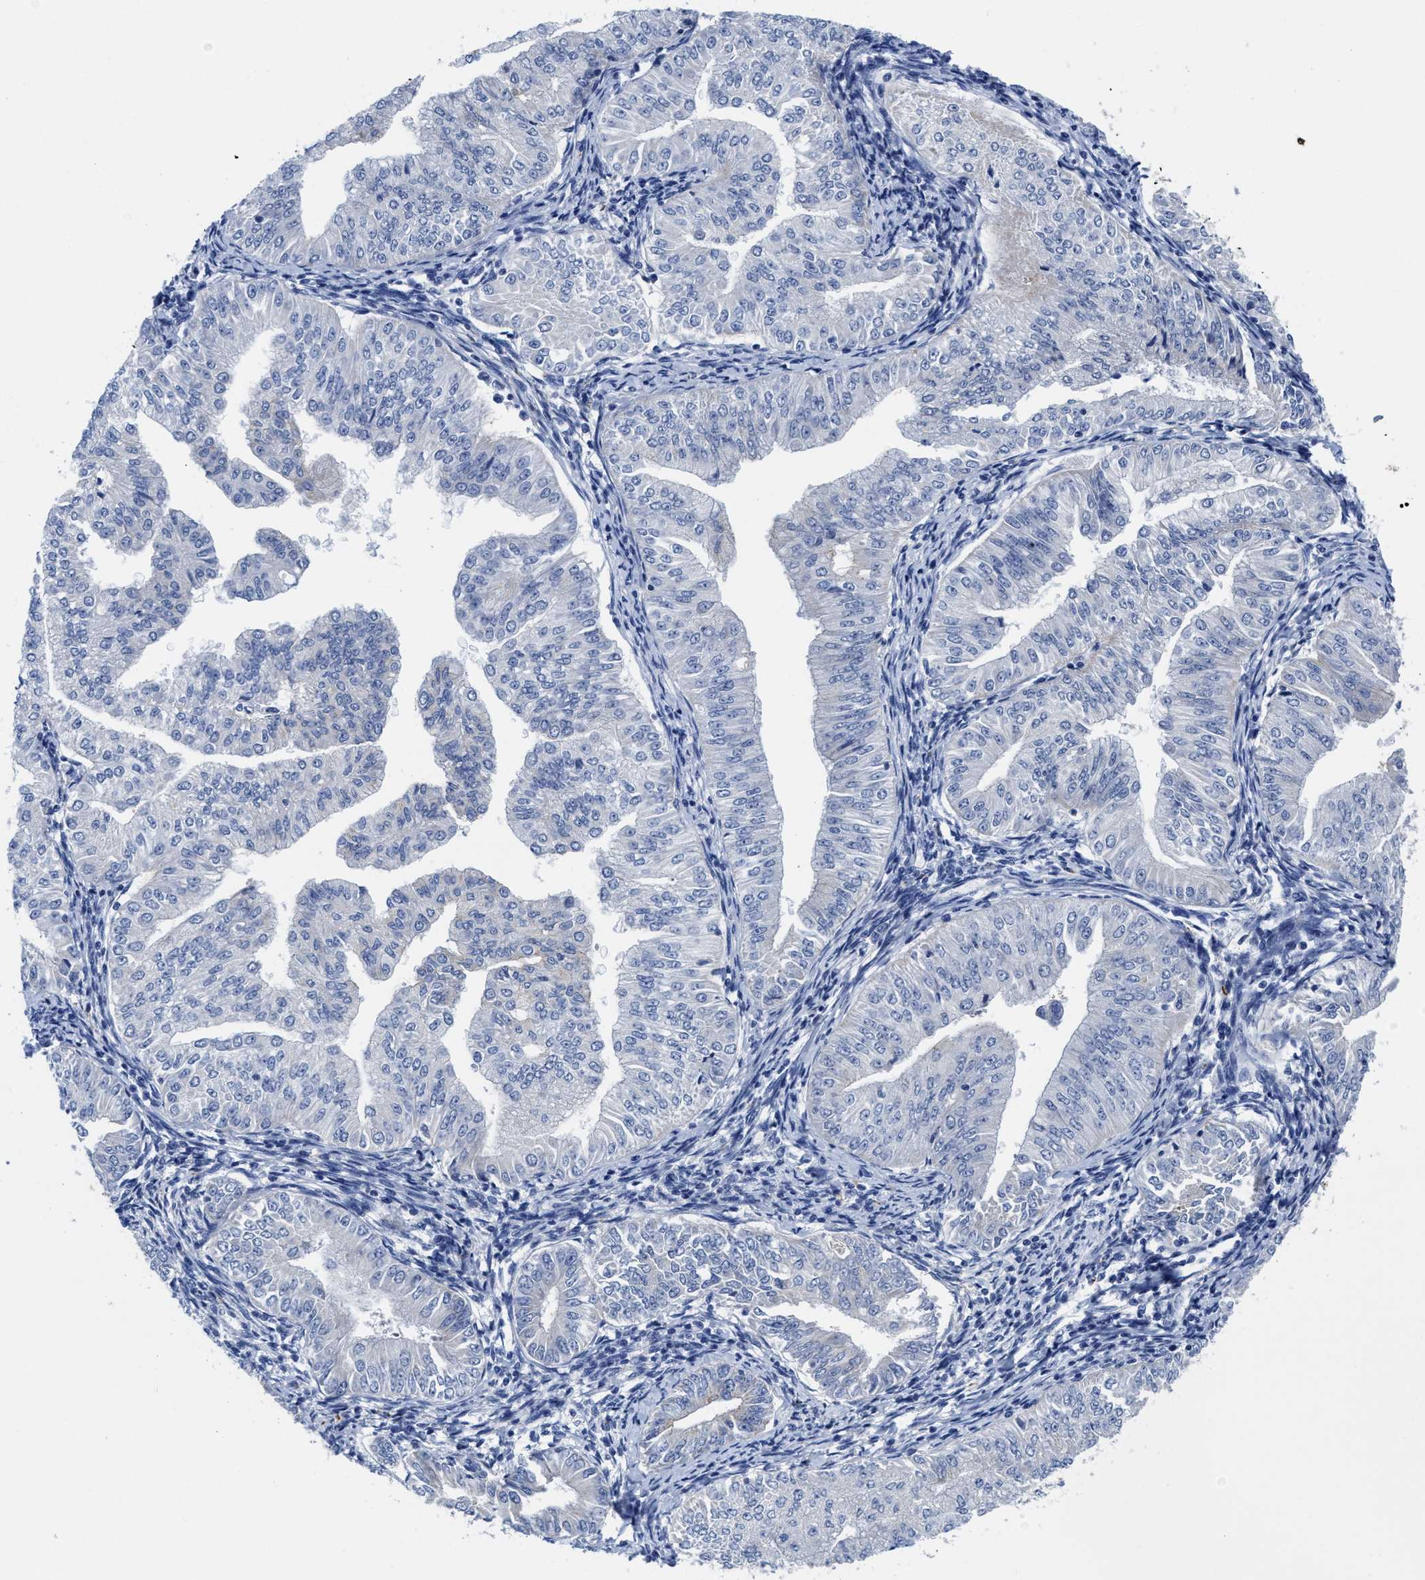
{"staining": {"intensity": "negative", "quantity": "none", "location": "none"}, "tissue": "endometrial cancer", "cell_type": "Tumor cells", "image_type": "cancer", "snomed": [{"axis": "morphology", "description": "Normal tissue, NOS"}, {"axis": "morphology", "description": "Adenocarcinoma, NOS"}, {"axis": "topography", "description": "Endometrium"}], "caption": "Endometrial cancer (adenocarcinoma) was stained to show a protein in brown. There is no significant positivity in tumor cells. The staining is performed using DAB brown chromogen with nuclei counter-stained in using hematoxylin.", "gene": "TBRG4", "patient": {"sex": "female", "age": 53}}